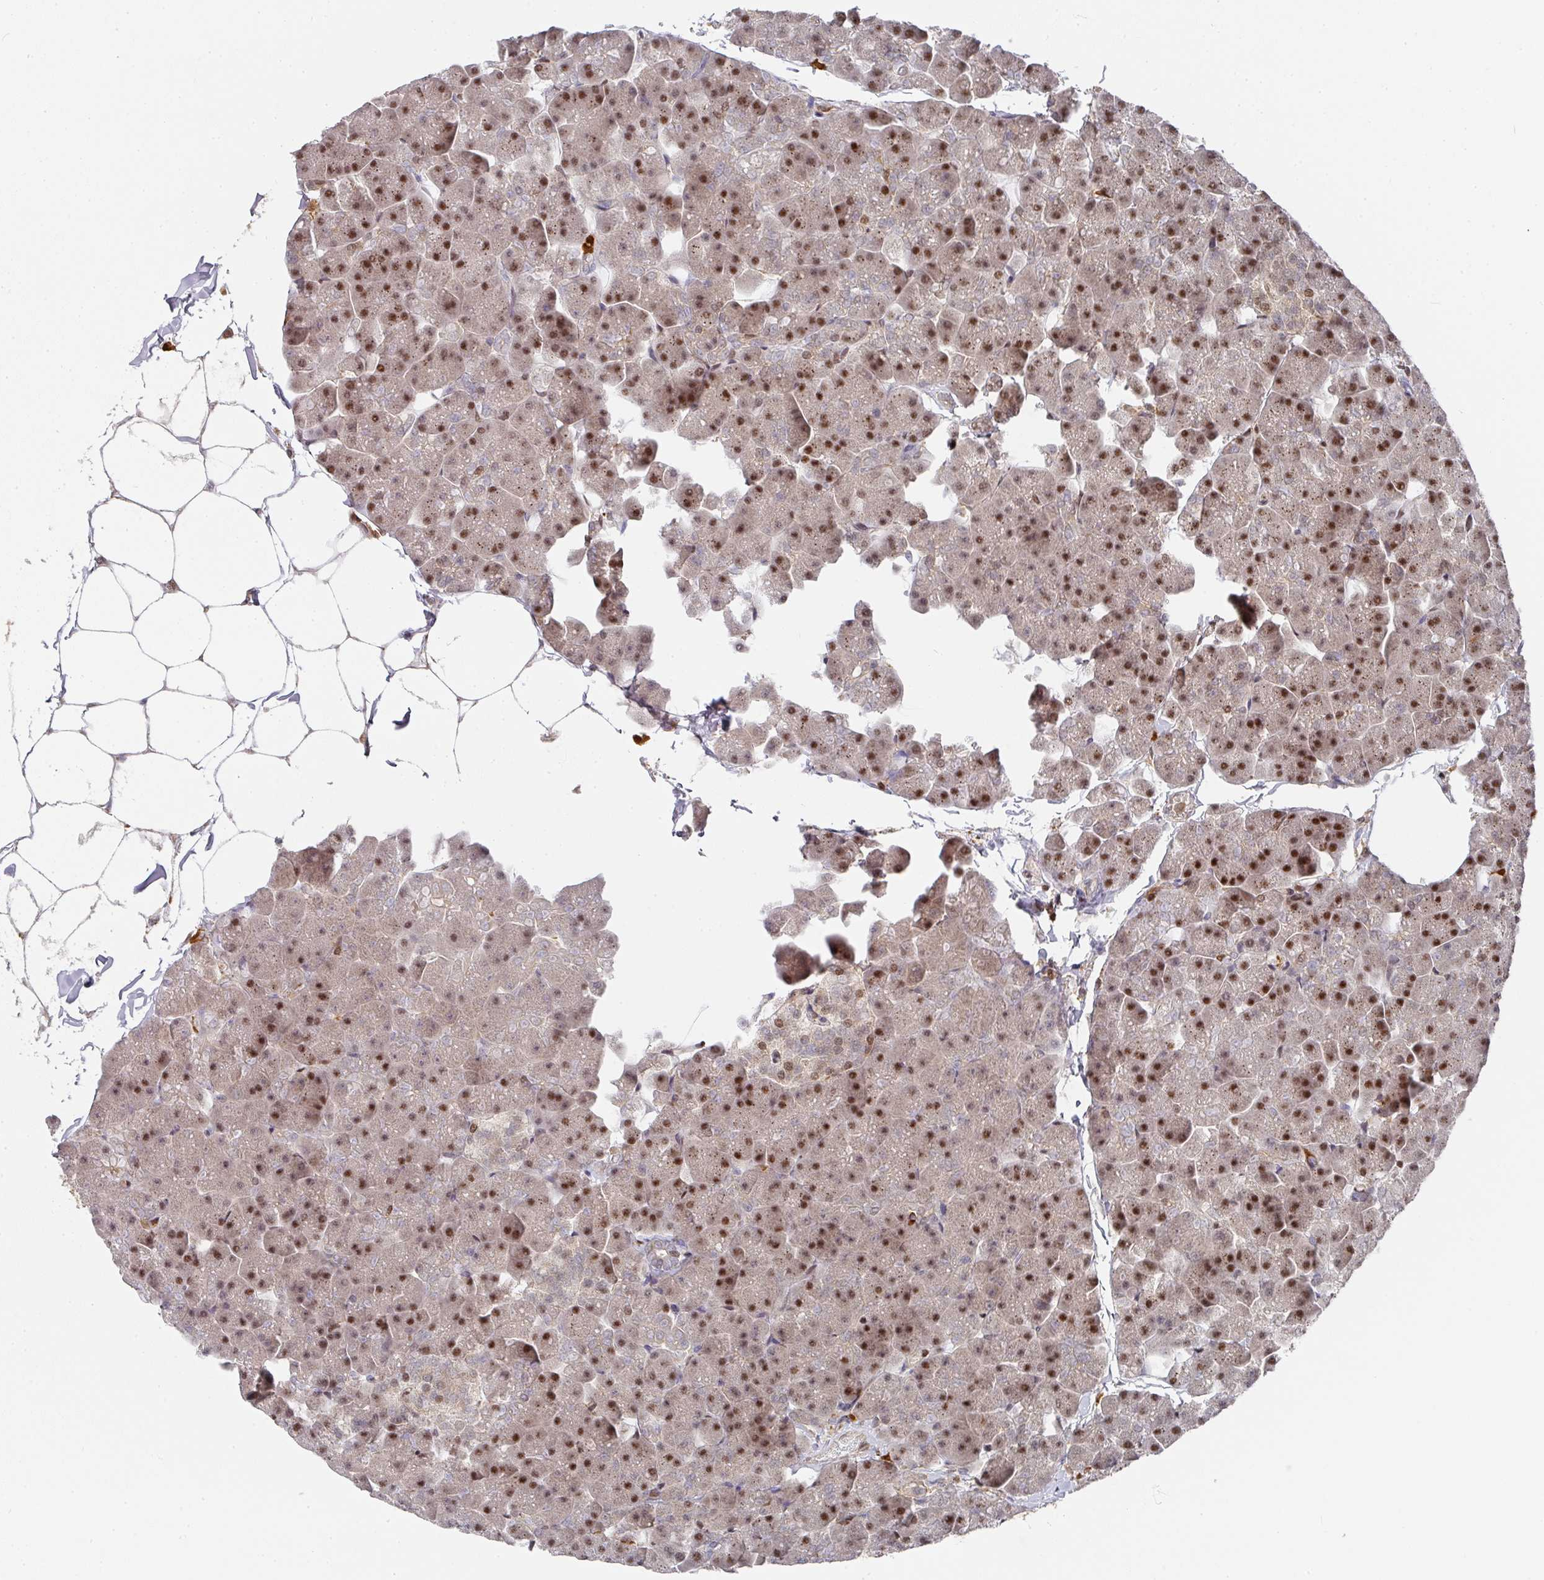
{"staining": {"intensity": "strong", "quantity": ">75%", "location": "nuclear"}, "tissue": "pancreas", "cell_type": "Exocrine glandular cells", "image_type": "normal", "snomed": [{"axis": "morphology", "description": "Normal tissue, NOS"}, {"axis": "topography", "description": "Pancreas"}], "caption": "The image reveals a brown stain indicating the presence of a protein in the nuclear of exocrine glandular cells in pancreas.", "gene": "DIDO1", "patient": {"sex": "male", "age": 35}}